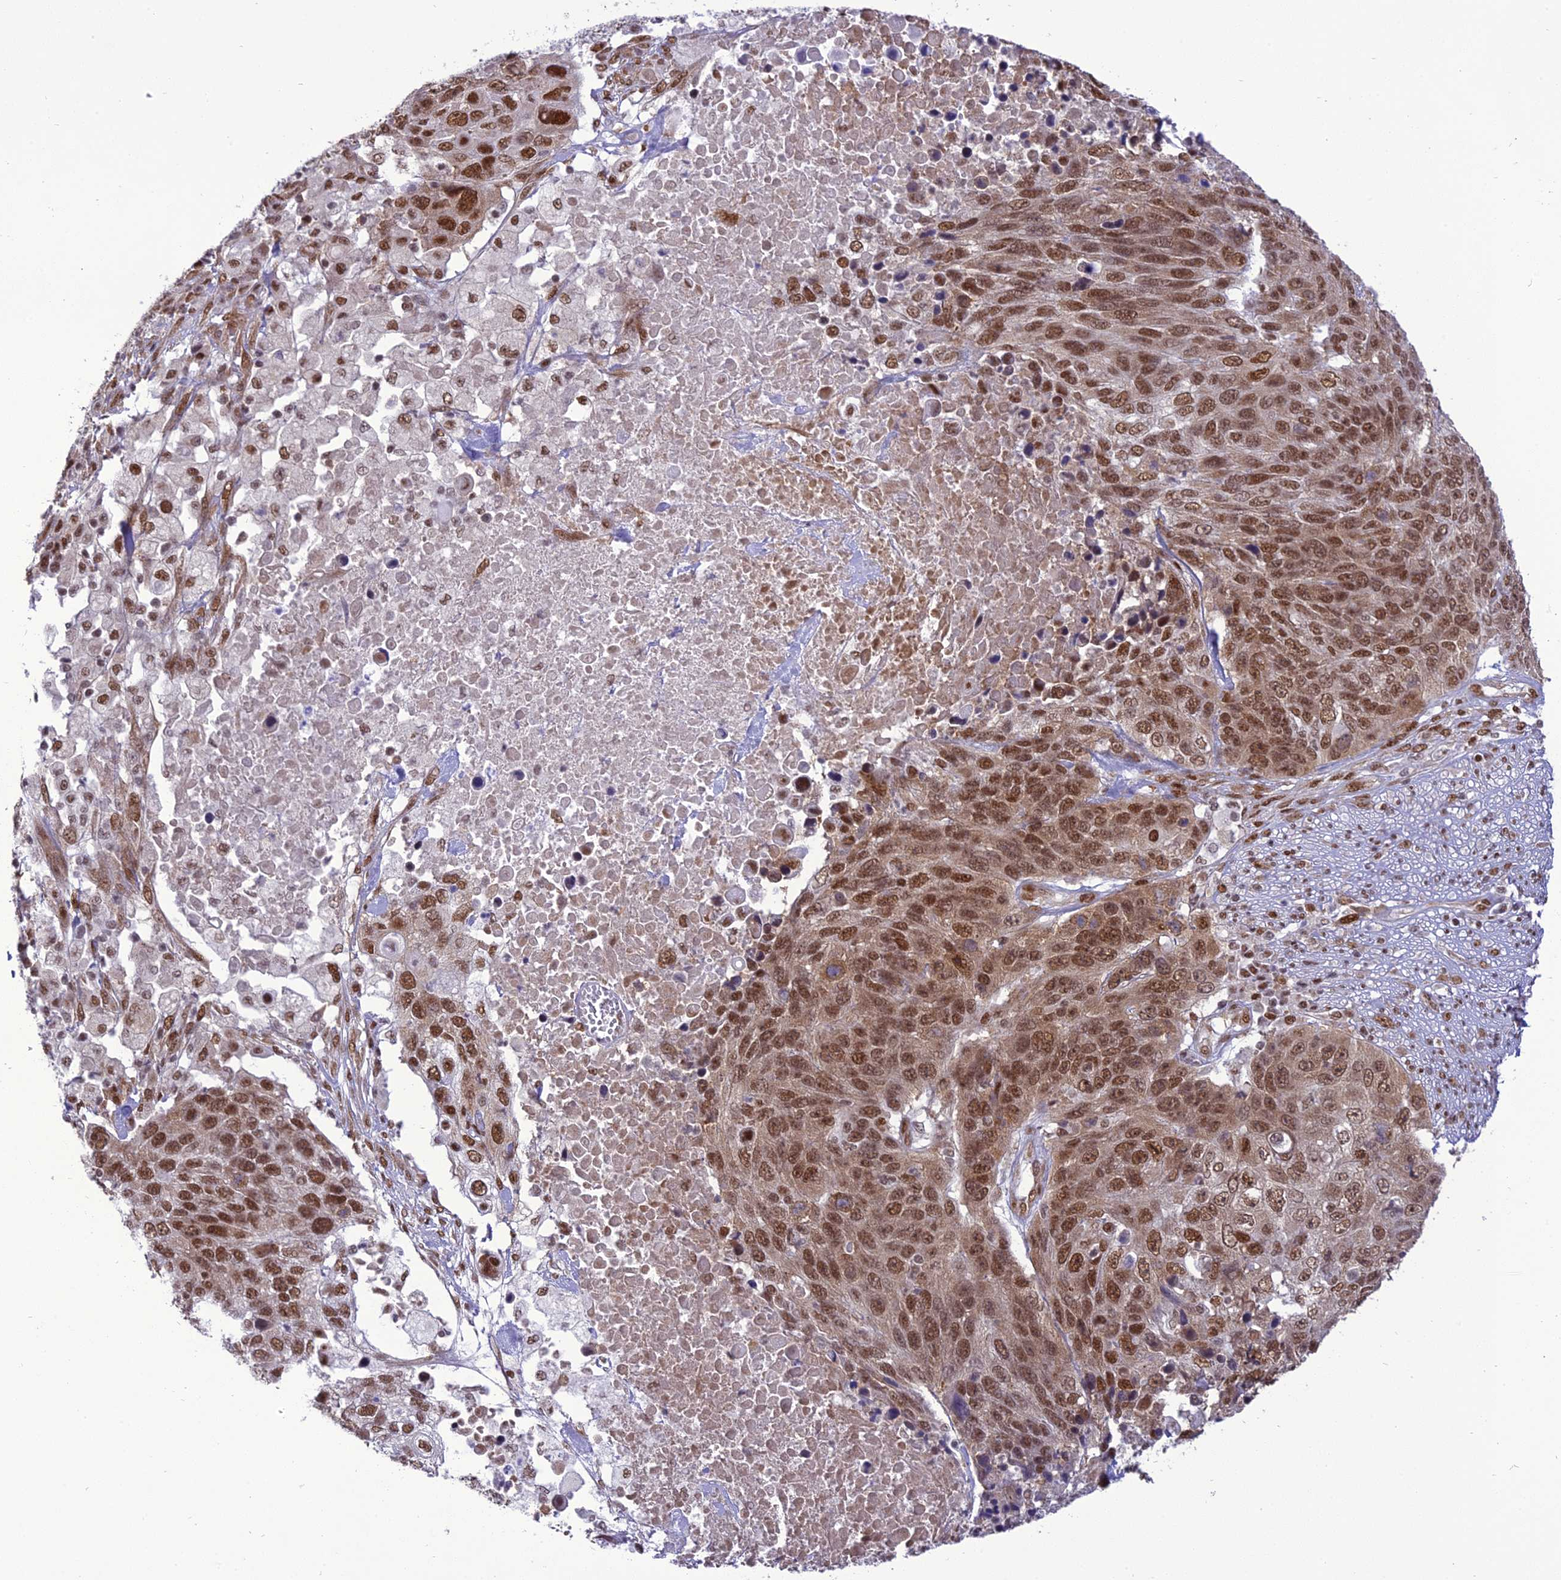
{"staining": {"intensity": "moderate", "quantity": ">75%", "location": "nuclear"}, "tissue": "lung cancer", "cell_type": "Tumor cells", "image_type": "cancer", "snomed": [{"axis": "morphology", "description": "Normal tissue, NOS"}, {"axis": "morphology", "description": "Squamous cell carcinoma, NOS"}, {"axis": "topography", "description": "Lymph node"}, {"axis": "topography", "description": "Lung"}], "caption": "The image demonstrates staining of lung cancer, revealing moderate nuclear protein staining (brown color) within tumor cells. The protein of interest is stained brown, and the nuclei are stained in blue (DAB (3,3'-diaminobenzidine) IHC with brightfield microscopy, high magnification).", "gene": "DDX1", "patient": {"sex": "male", "age": 66}}